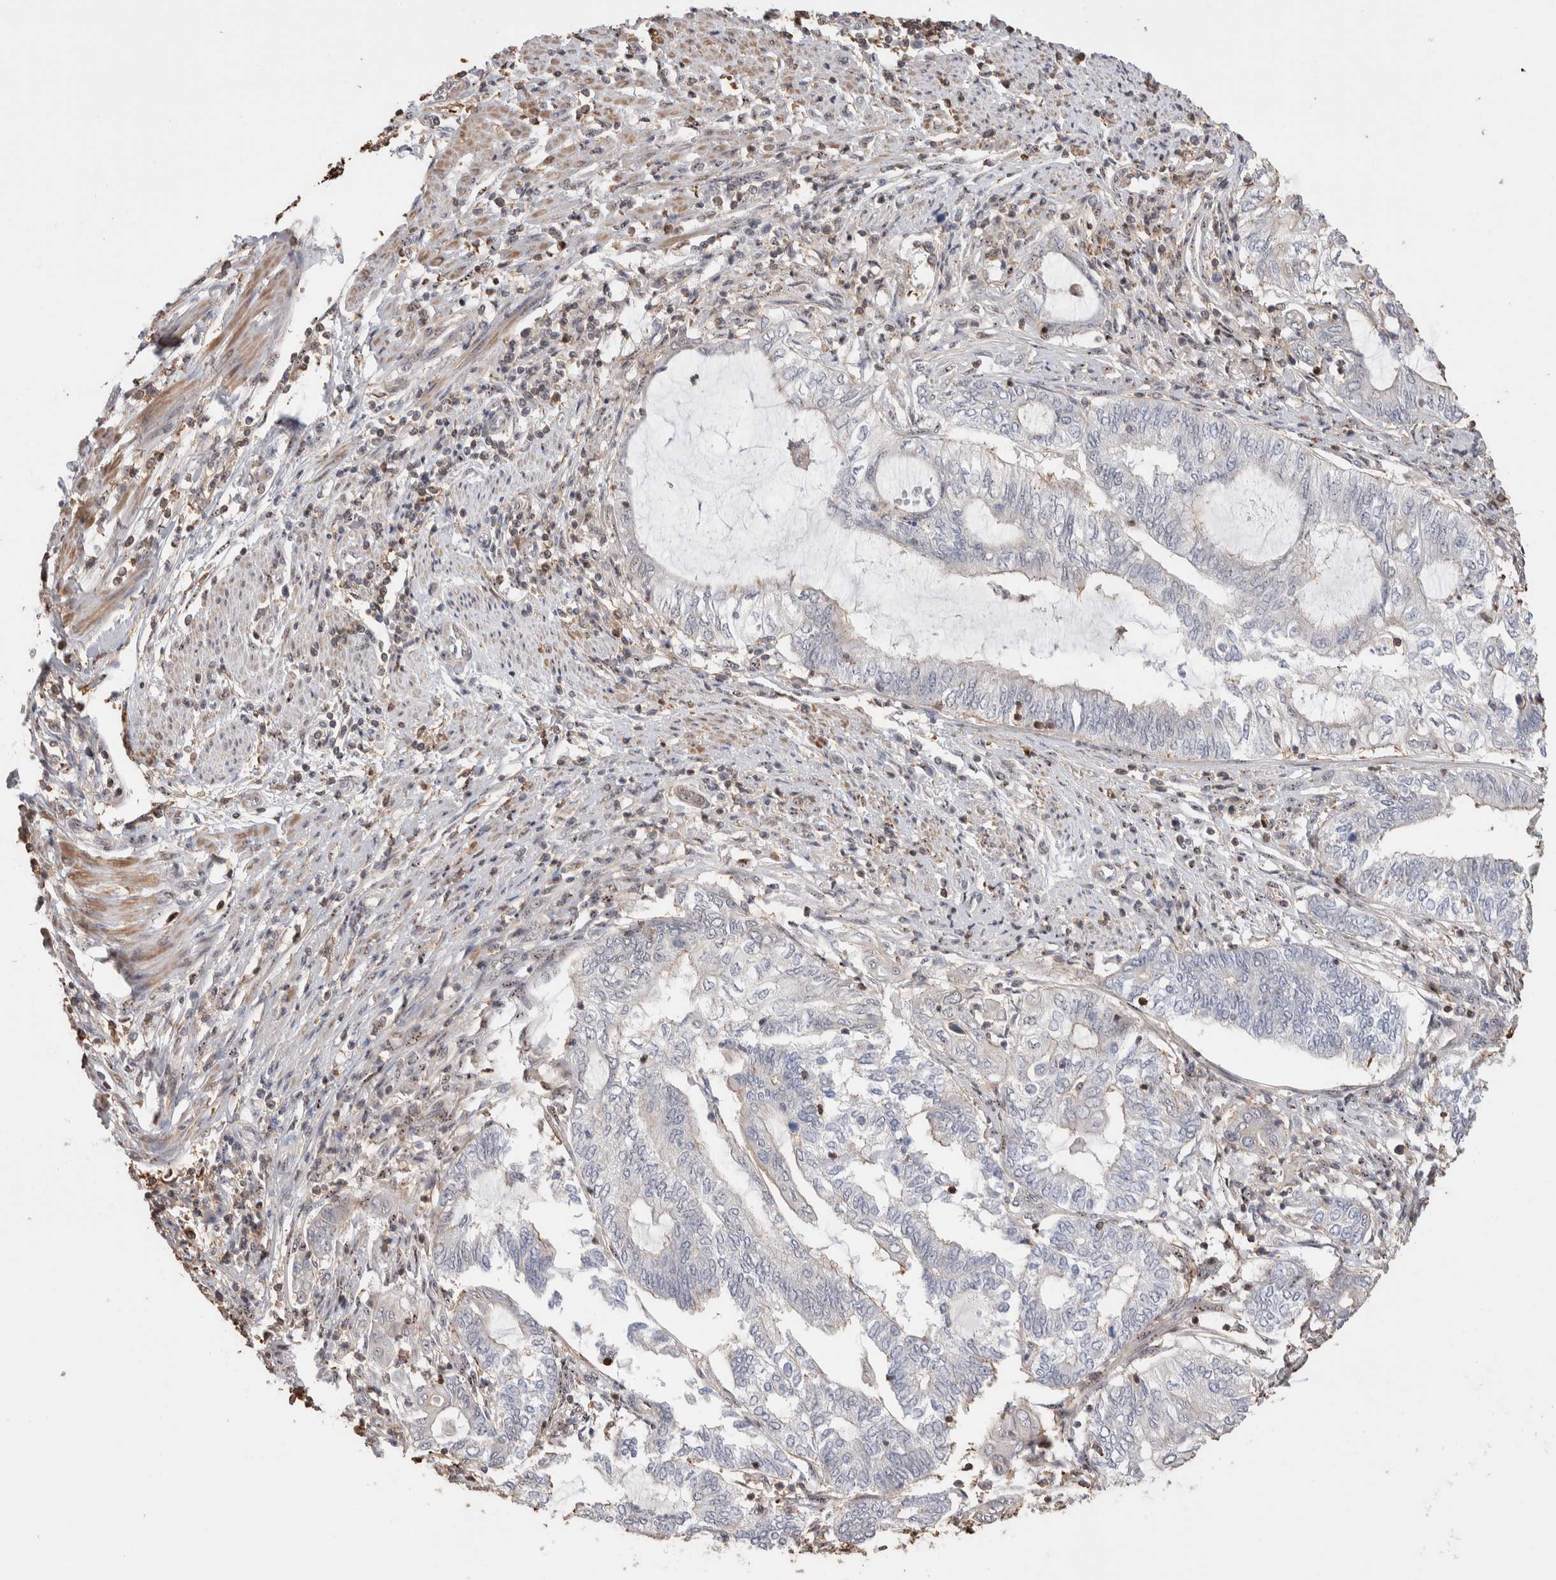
{"staining": {"intensity": "negative", "quantity": "none", "location": "none"}, "tissue": "endometrial cancer", "cell_type": "Tumor cells", "image_type": "cancer", "snomed": [{"axis": "morphology", "description": "Adenocarcinoma, NOS"}, {"axis": "topography", "description": "Uterus"}, {"axis": "topography", "description": "Endometrium"}], "caption": "Immunohistochemistry (IHC) of human endometrial adenocarcinoma demonstrates no positivity in tumor cells. (DAB (3,3'-diaminobenzidine) immunohistochemistry (IHC) with hematoxylin counter stain).", "gene": "ZNF704", "patient": {"sex": "female", "age": 70}}